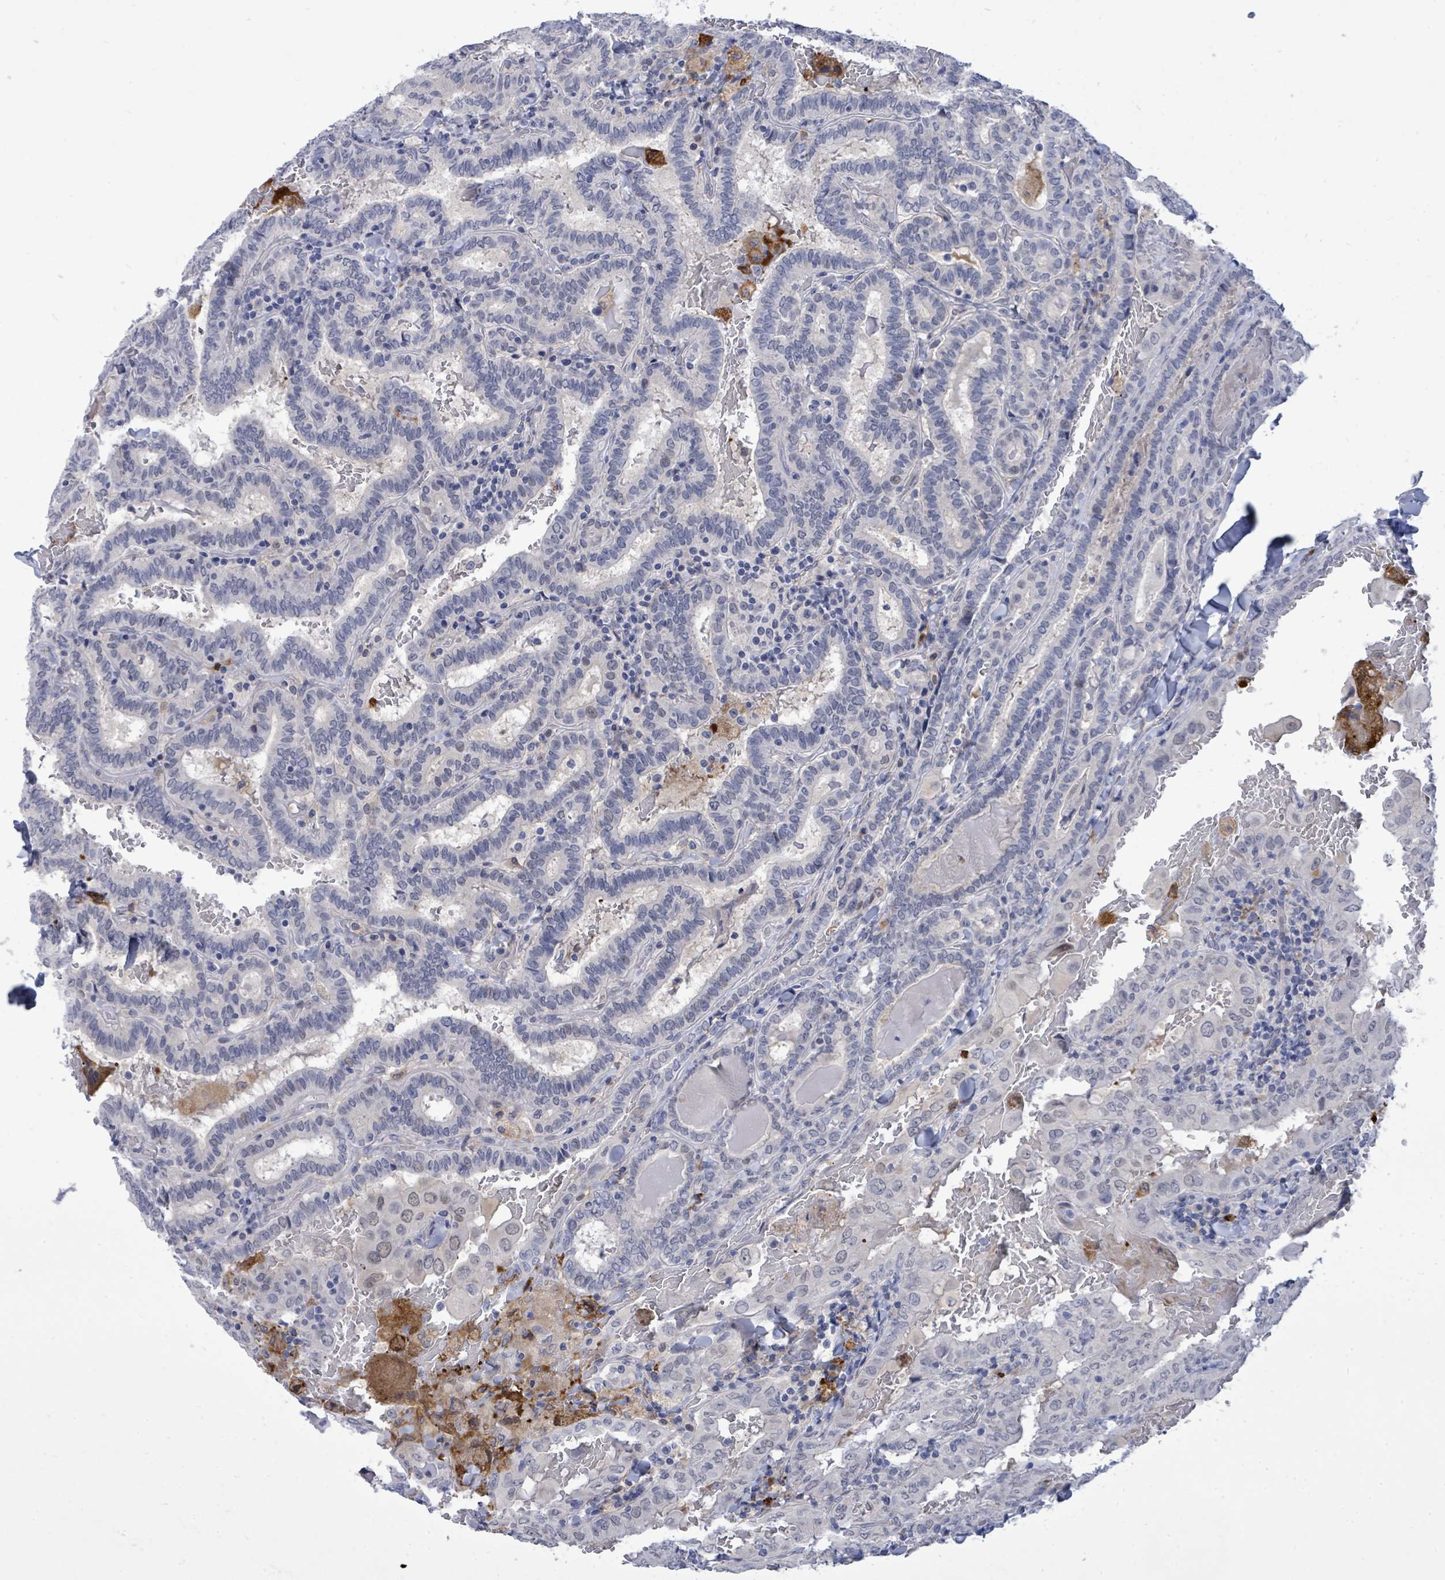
{"staining": {"intensity": "negative", "quantity": "none", "location": "none"}, "tissue": "thyroid cancer", "cell_type": "Tumor cells", "image_type": "cancer", "snomed": [{"axis": "morphology", "description": "Papillary adenocarcinoma, NOS"}, {"axis": "topography", "description": "Thyroid gland"}], "caption": "Immunohistochemistry (IHC) micrograph of neoplastic tissue: human thyroid cancer stained with DAB (3,3'-diaminobenzidine) shows no significant protein expression in tumor cells.", "gene": "CT45A5", "patient": {"sex": "female", "age": 72}}